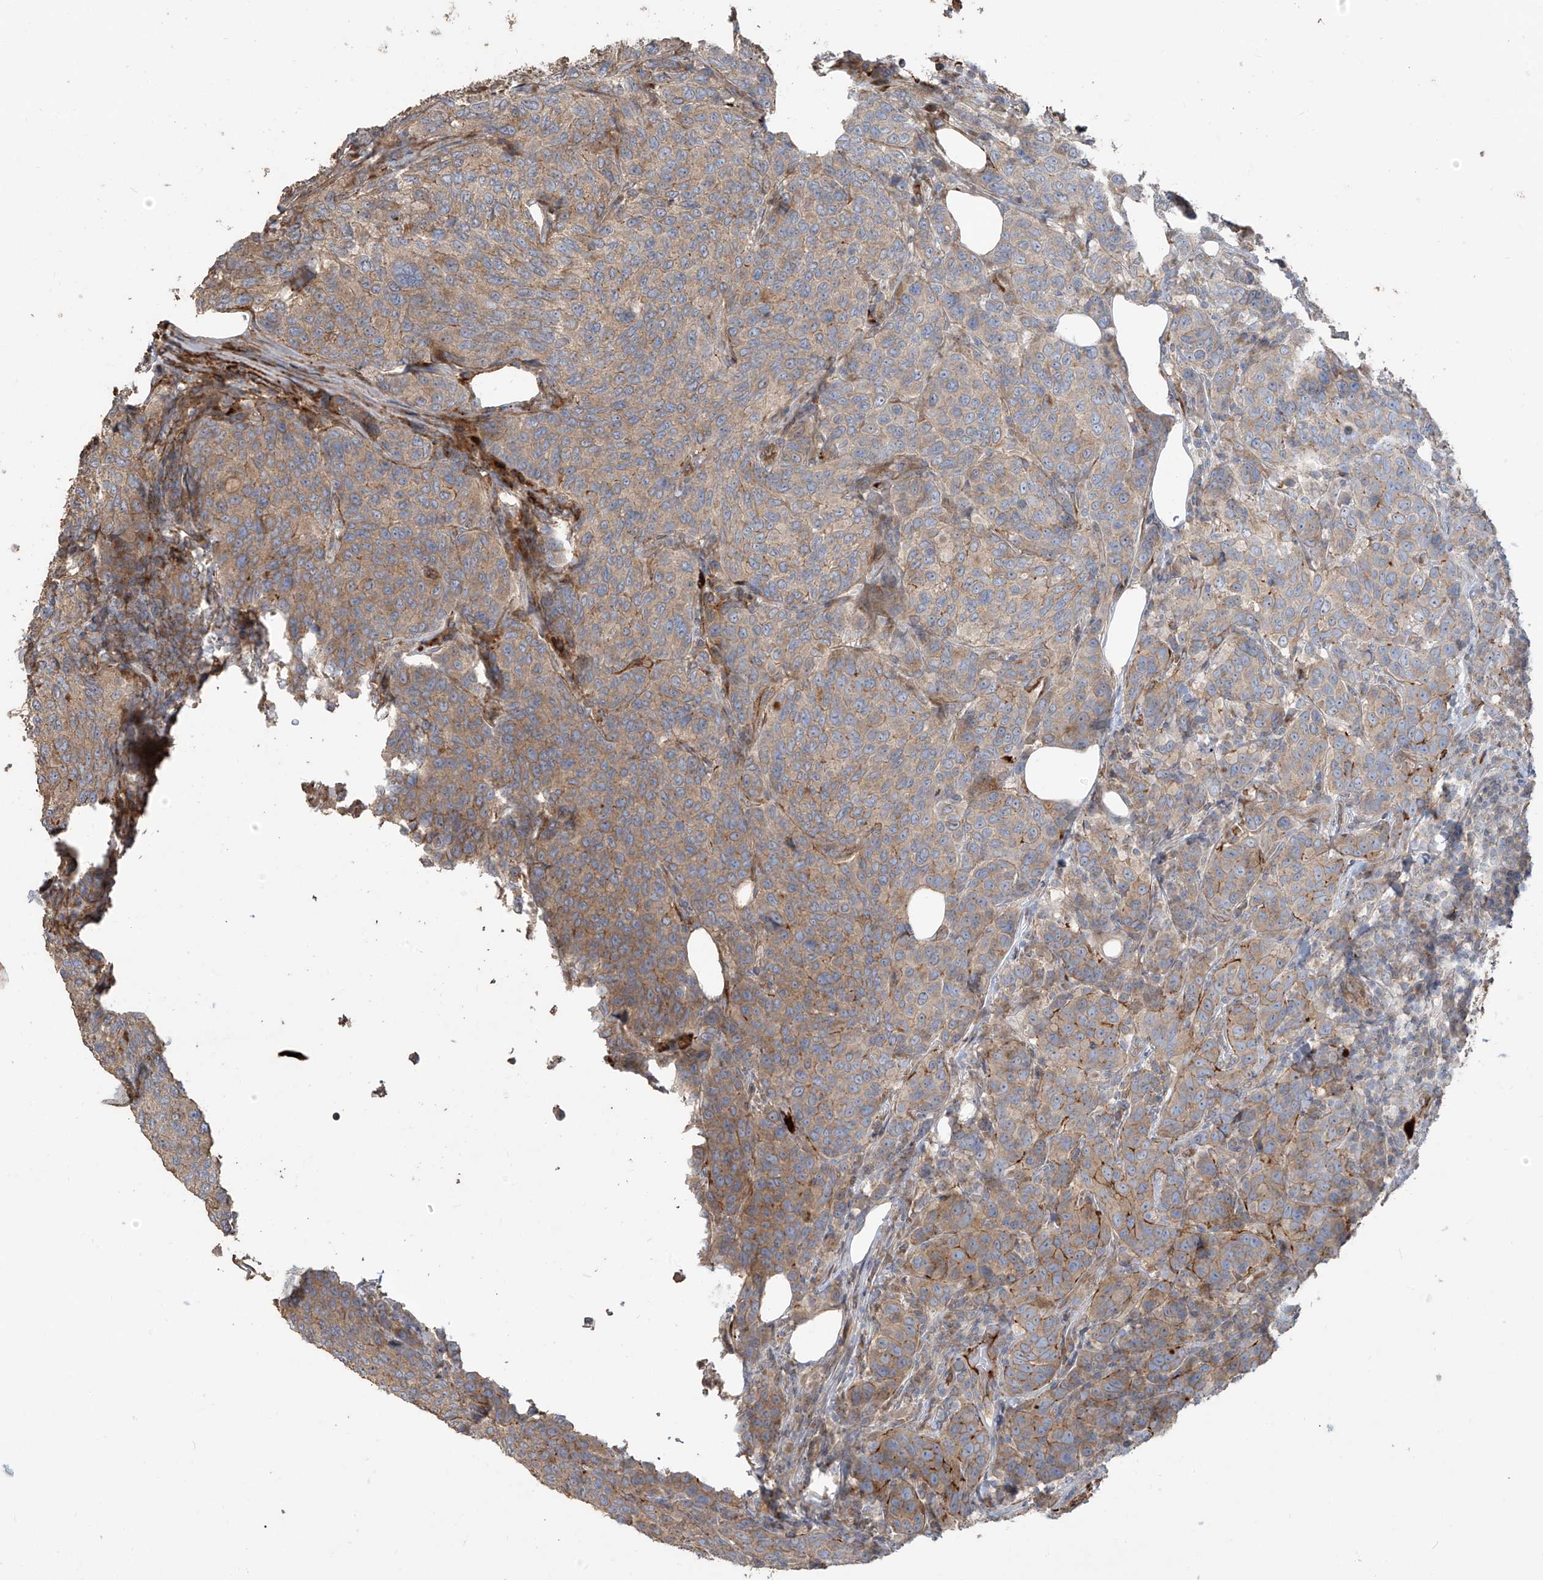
{"staining": {"intensity": "moderate", "quantity": "<25%", "location": "cytoplasmic/membranous"}, "tissue": "breast cancer", "cell_type": "Tumor cells", "image_type": "cancer", "snomed": [{"axis": "morphology", "description": "Duct carcinoma"}, {"axis": "topography", "description": "Breast"}], "caption": "A photomicrograph showing moderate cytoplasmic/membranous staining in about <25% of tumor cells in breast invasive ductal carcinoma, as visualized by brown immunohistochemical staining.", "gene": "ABTB1", "patient": {"sex": "female", "age": 55}}